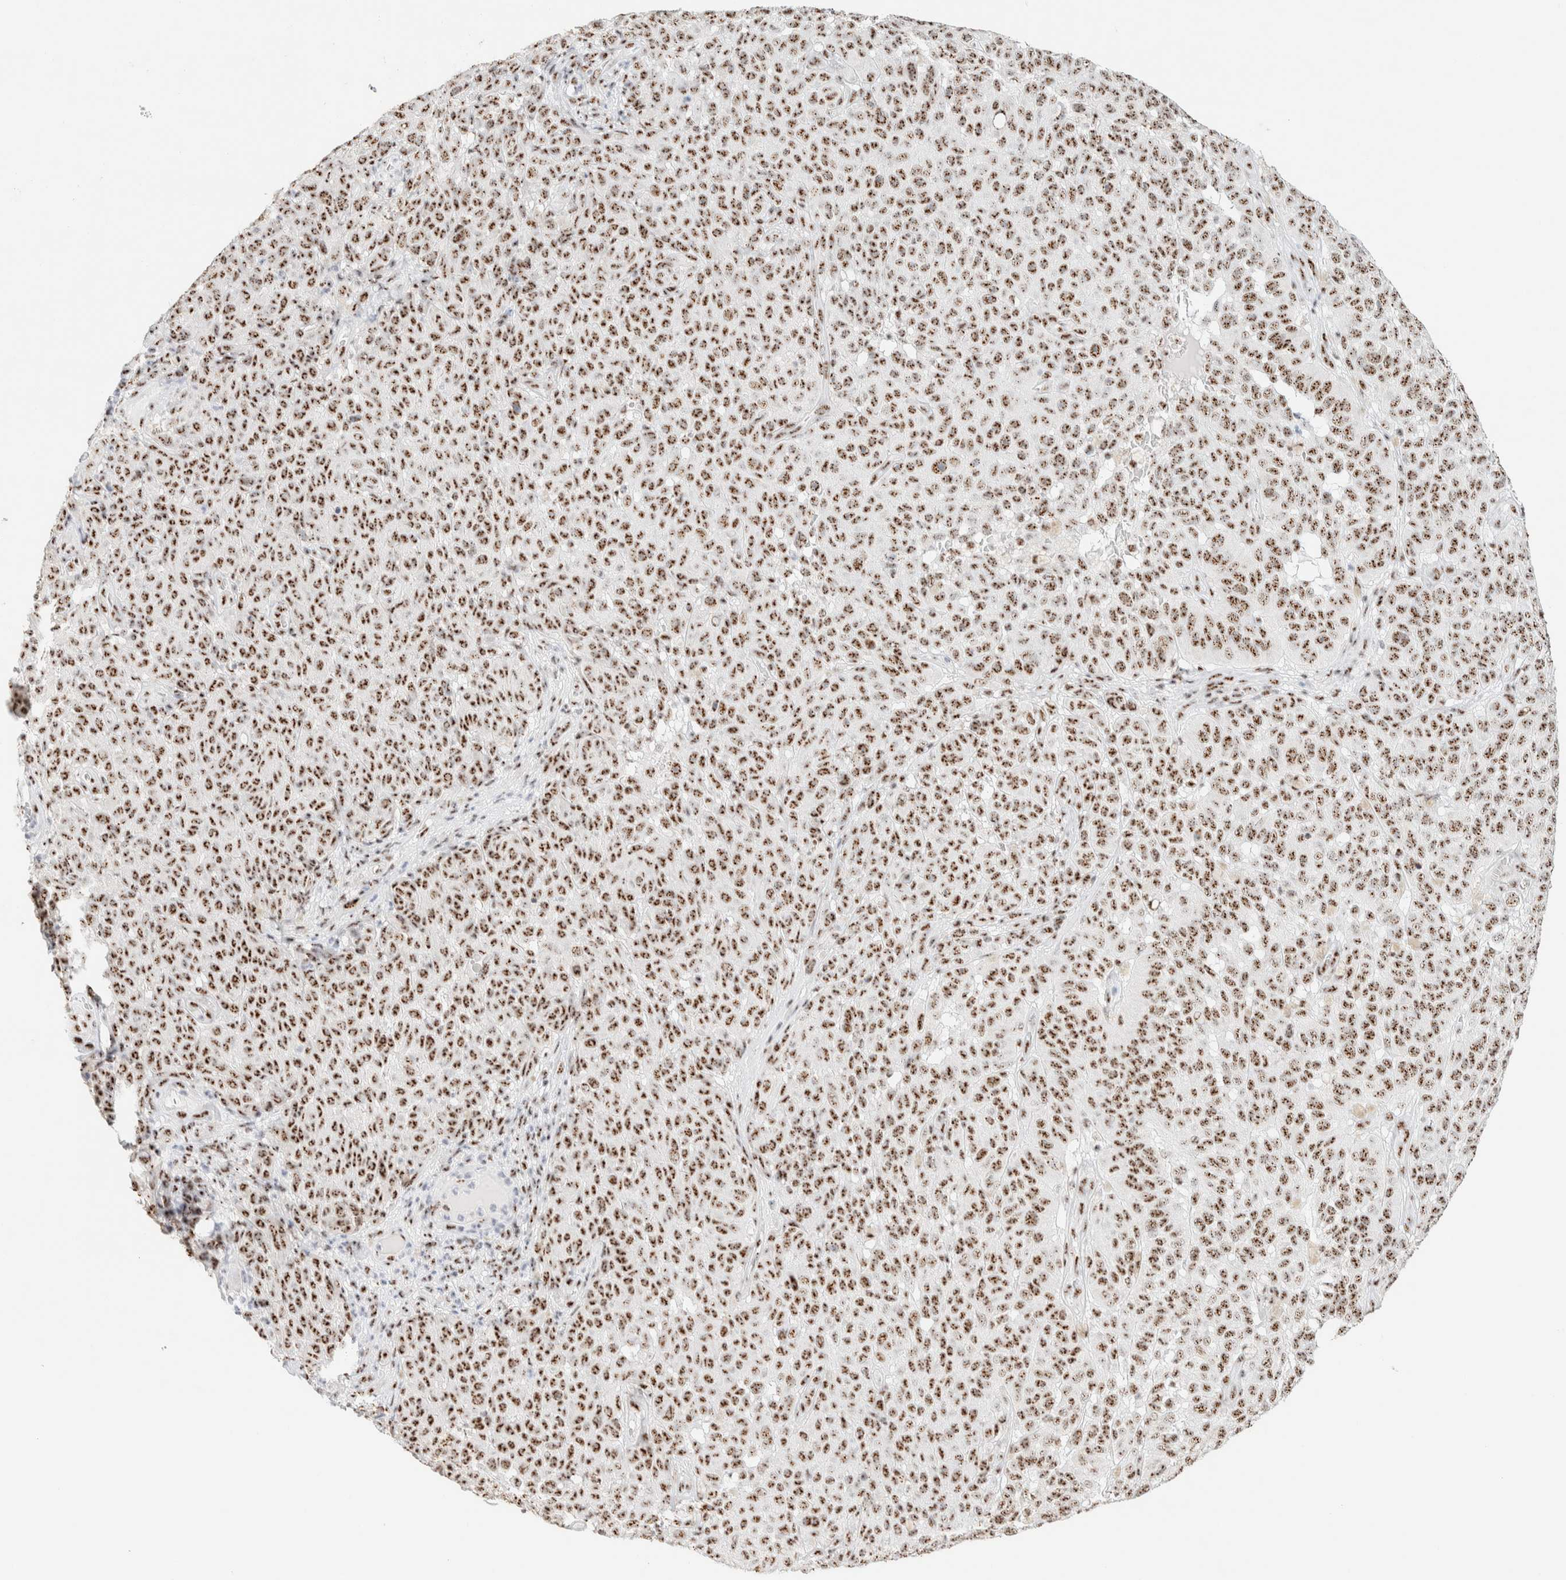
{"staining": {"intensity": "moderate", "quantity": ">75%", "location": "nuclear"}, "tissue": "melanoma", "cell_type": "Tumor cells", "image_type": "cancer", "snomed": [{"axis": "morphology", "description": "Malignant melanoma, NOS"}, {"axis": "topography", "description": "Skin"}], "caption": "Protein staining reveals moderate nuclear positivity in approximately >75% of tumor cells in malignant melanoma.", "gene": "SON", "patient": {"sex": "female", "age": 82}}